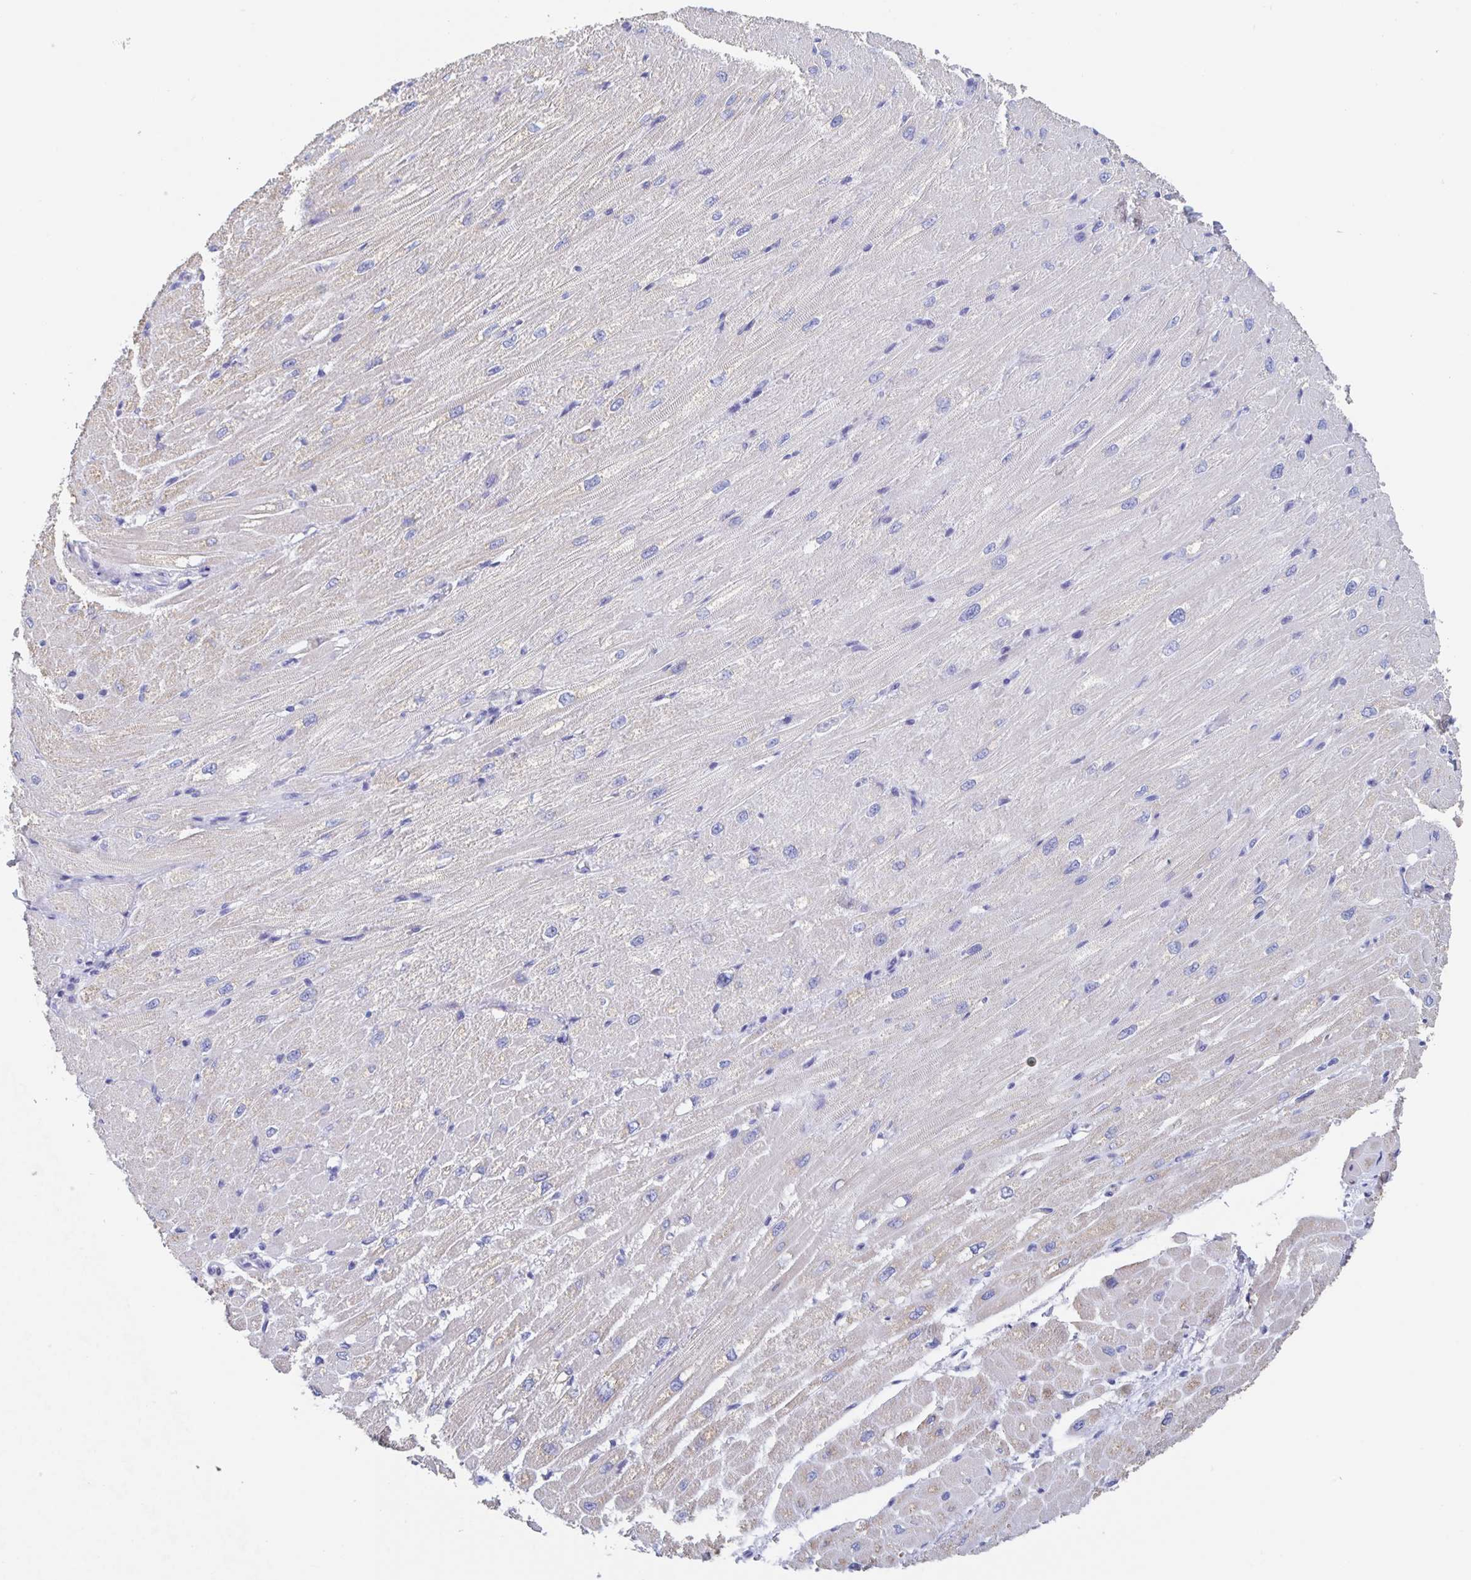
{"staining": {"intensity": "negative", "quantity": "none", "location": "none"}, "tissue": "heart muscle", "cell_type": "Cardiomyocytes", "image_type": "normal", "snomed": [{"axis": "morphology", "description": "Normal tissue, NOS"}, {"axis": "topography", "description": "Heart"}], "caption": "A histopathology image of human heart muscle is negative for staining in cardiomyocytes. (Stains: DAB immunohistochemistry with hematoxylin counter stain, Microscopy: brightfield microscopy at high magnification).", "gene": "DMBT1", "patient": {"sex": "male", "age": 62}}